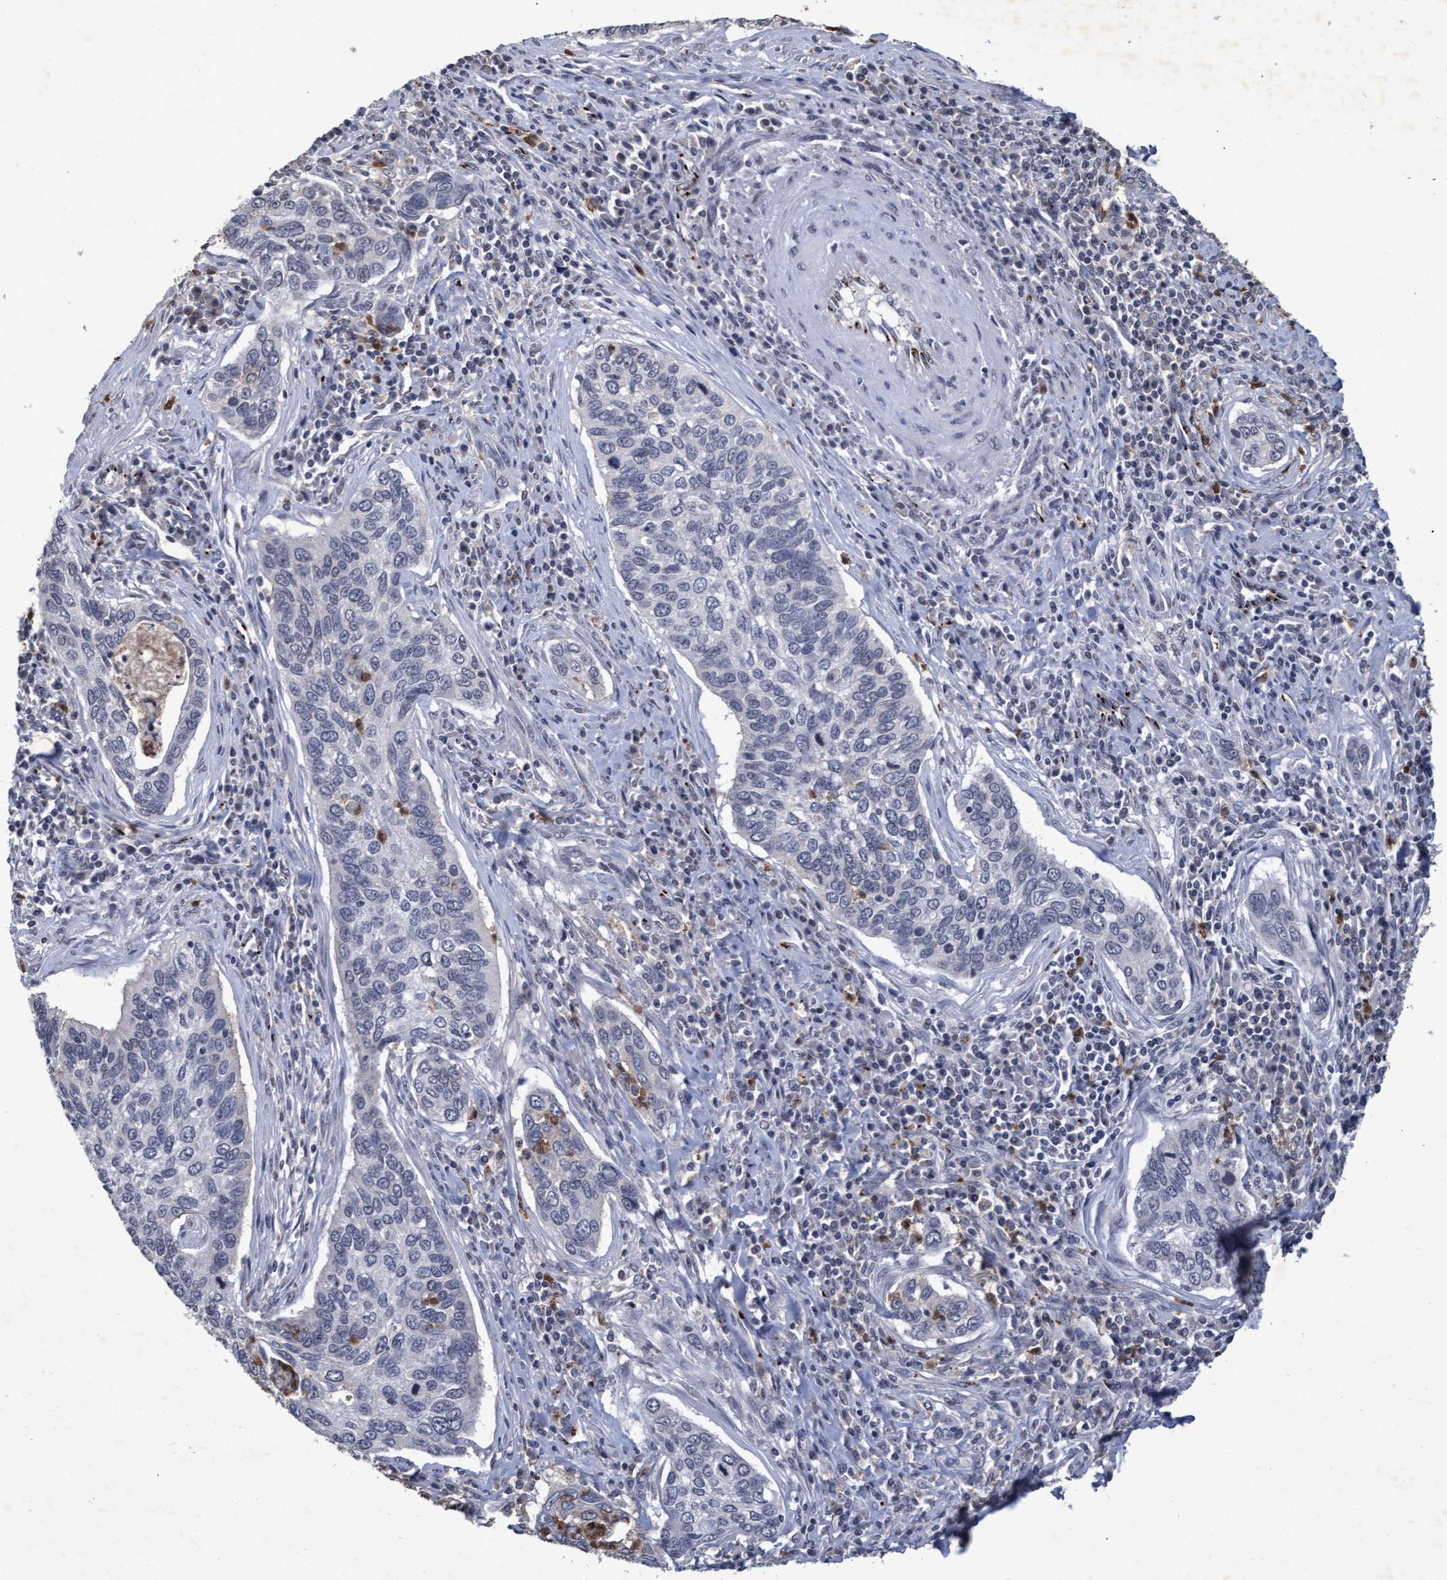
{"staining": {"intensity": "negative", "quantity": "none", "location": "none"}, "tissue": "cervical cancer", "cell_type": "Tumor cells", "image_type": "cancer", "snomed": [{"axis": "morphology", "description": "Squamous cell carcinoma, NOS"}, {"axis": "topography", "description": "Cervix"}], "caption": "The photomicrograph reveals no significant positivity in tumor cells of cervical cancer. The staining is performed using DAB (3,3'-diaminobenzidine) brown chromogen with nuclei counter-stained in using hematoxylin.", "gene": "GALC", "patient": {"sex": "female", "age": 53}}